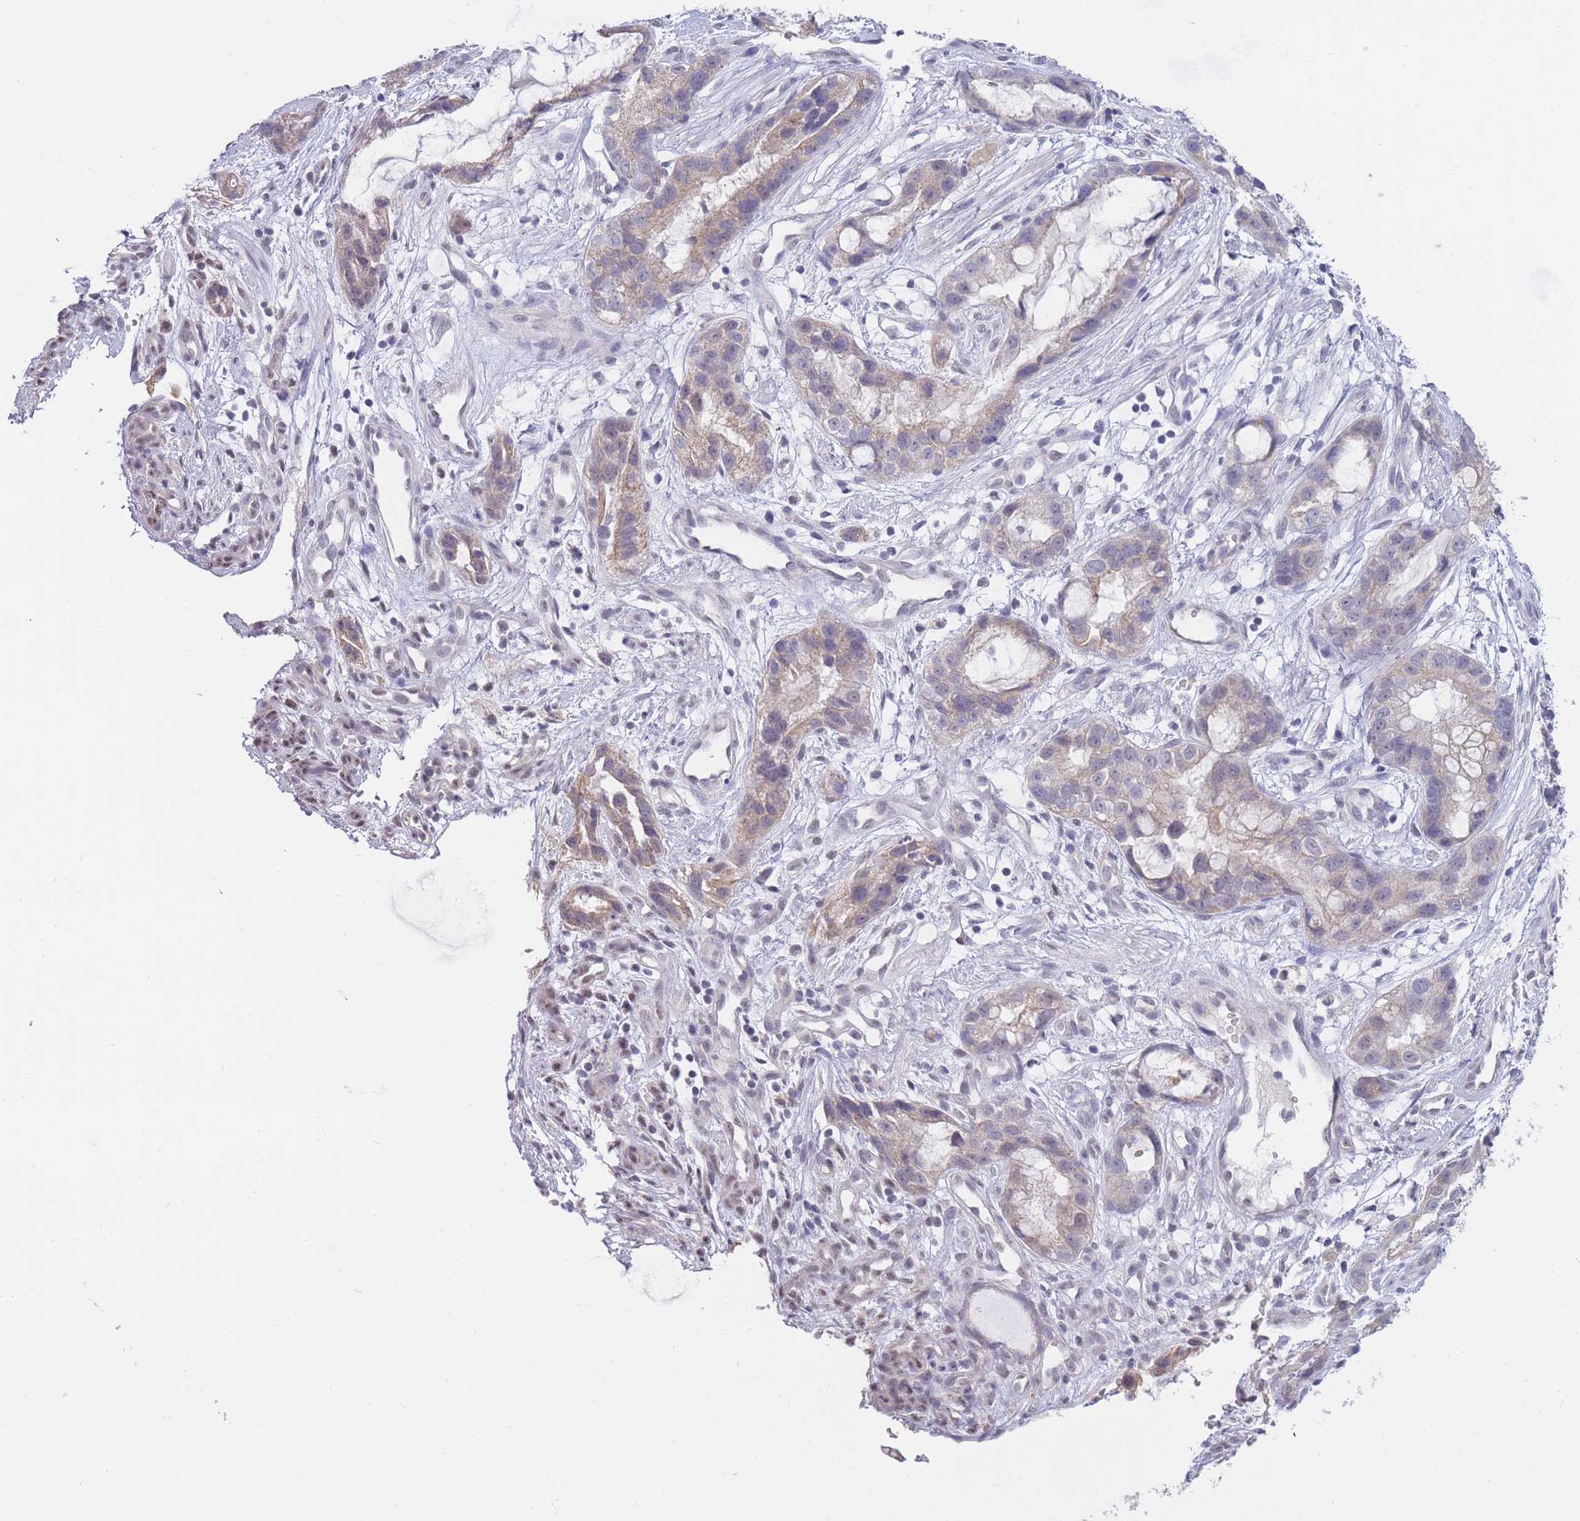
{"staining": {"intensity": "weak", "quantity": "25%-75%", "location": "cytoplasmic/membranous"}, "tissue": "stomach cancer", "cell_type": "Tumor cells", "image_type": "cancer", "snomed": [{"axis": "morphology", "description": "Adenocarcinoma, NOS"}, {"axis": "topography", "description": "Stomach"}], "caption": "Immunohistochemistry of human stomach cancer (adenocarcinoma) exhibits low levels of weak cytoplasmic/membranous staining in approximately 25%-75% of tumor cells. (DAB (3,3'-diaminobenzidine) IHC, brown staining for protein, blue staining for nuclei).", "gene": "GOLGA6L25", "patient": {"sex": "male", "age": 55}}